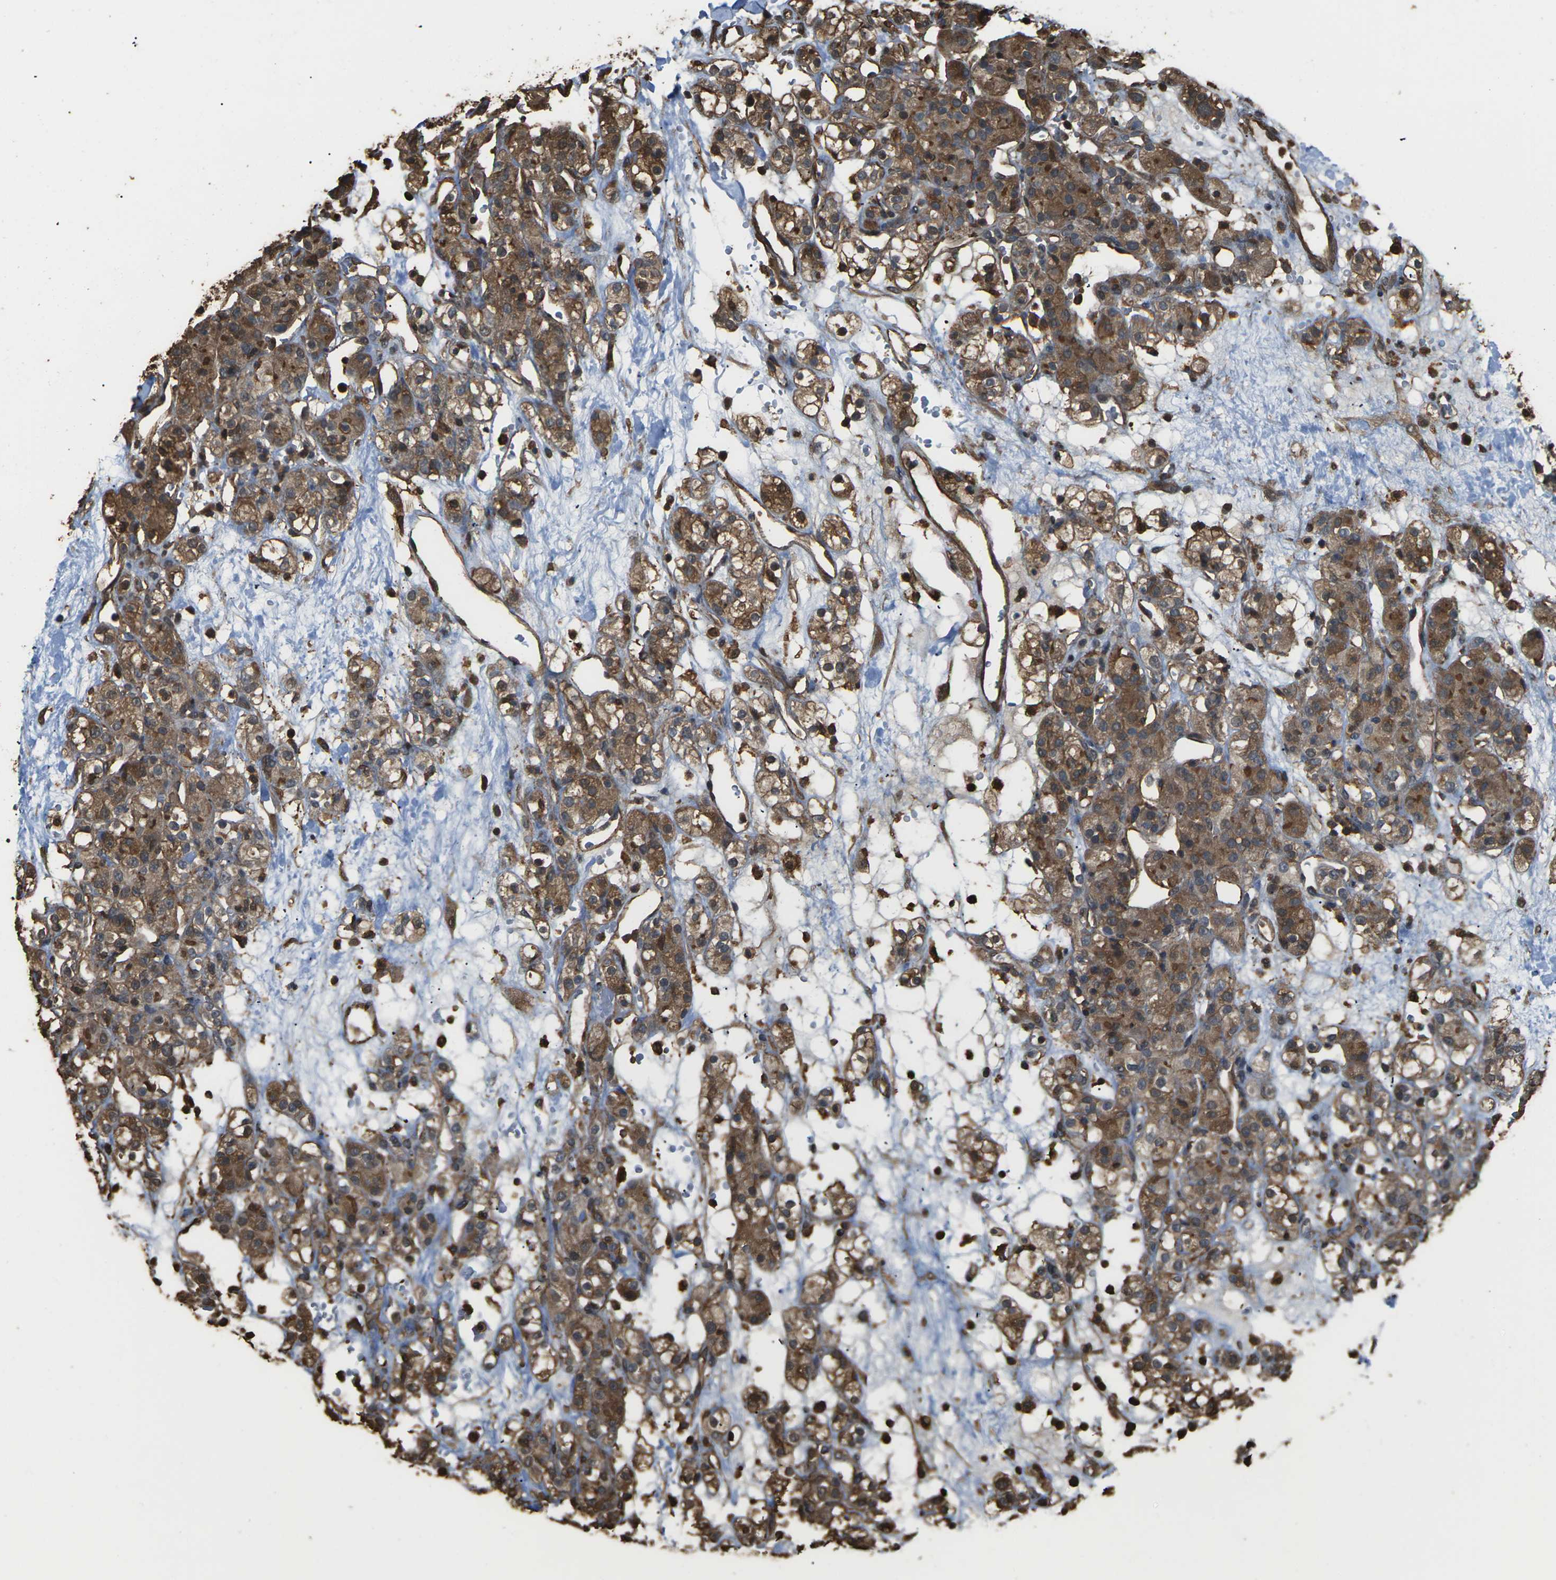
{"staining": {"intensity": "moderate", "quantity": ">75%", "location": "cytoplasmic/membranous"}, "tissue": "renal cancer", "cell_type": "Tumor cells", "image_type": "cancer", "snomed": [{"axis": "morphology", "description": "Normal tissue, NOS"}, {"axis": "morphology", "description": "Adenocarcinoma, NOS"}, {"axis": "topography", "description": "Kidney"}], "caption": "Renal cancer stained with a brown dye exhibits moderate cytoplasmic/membranous positive expression in about >75% of tumor cells.", "gene": "DHPS", "patient": {"sex": "male", "age": 61}}